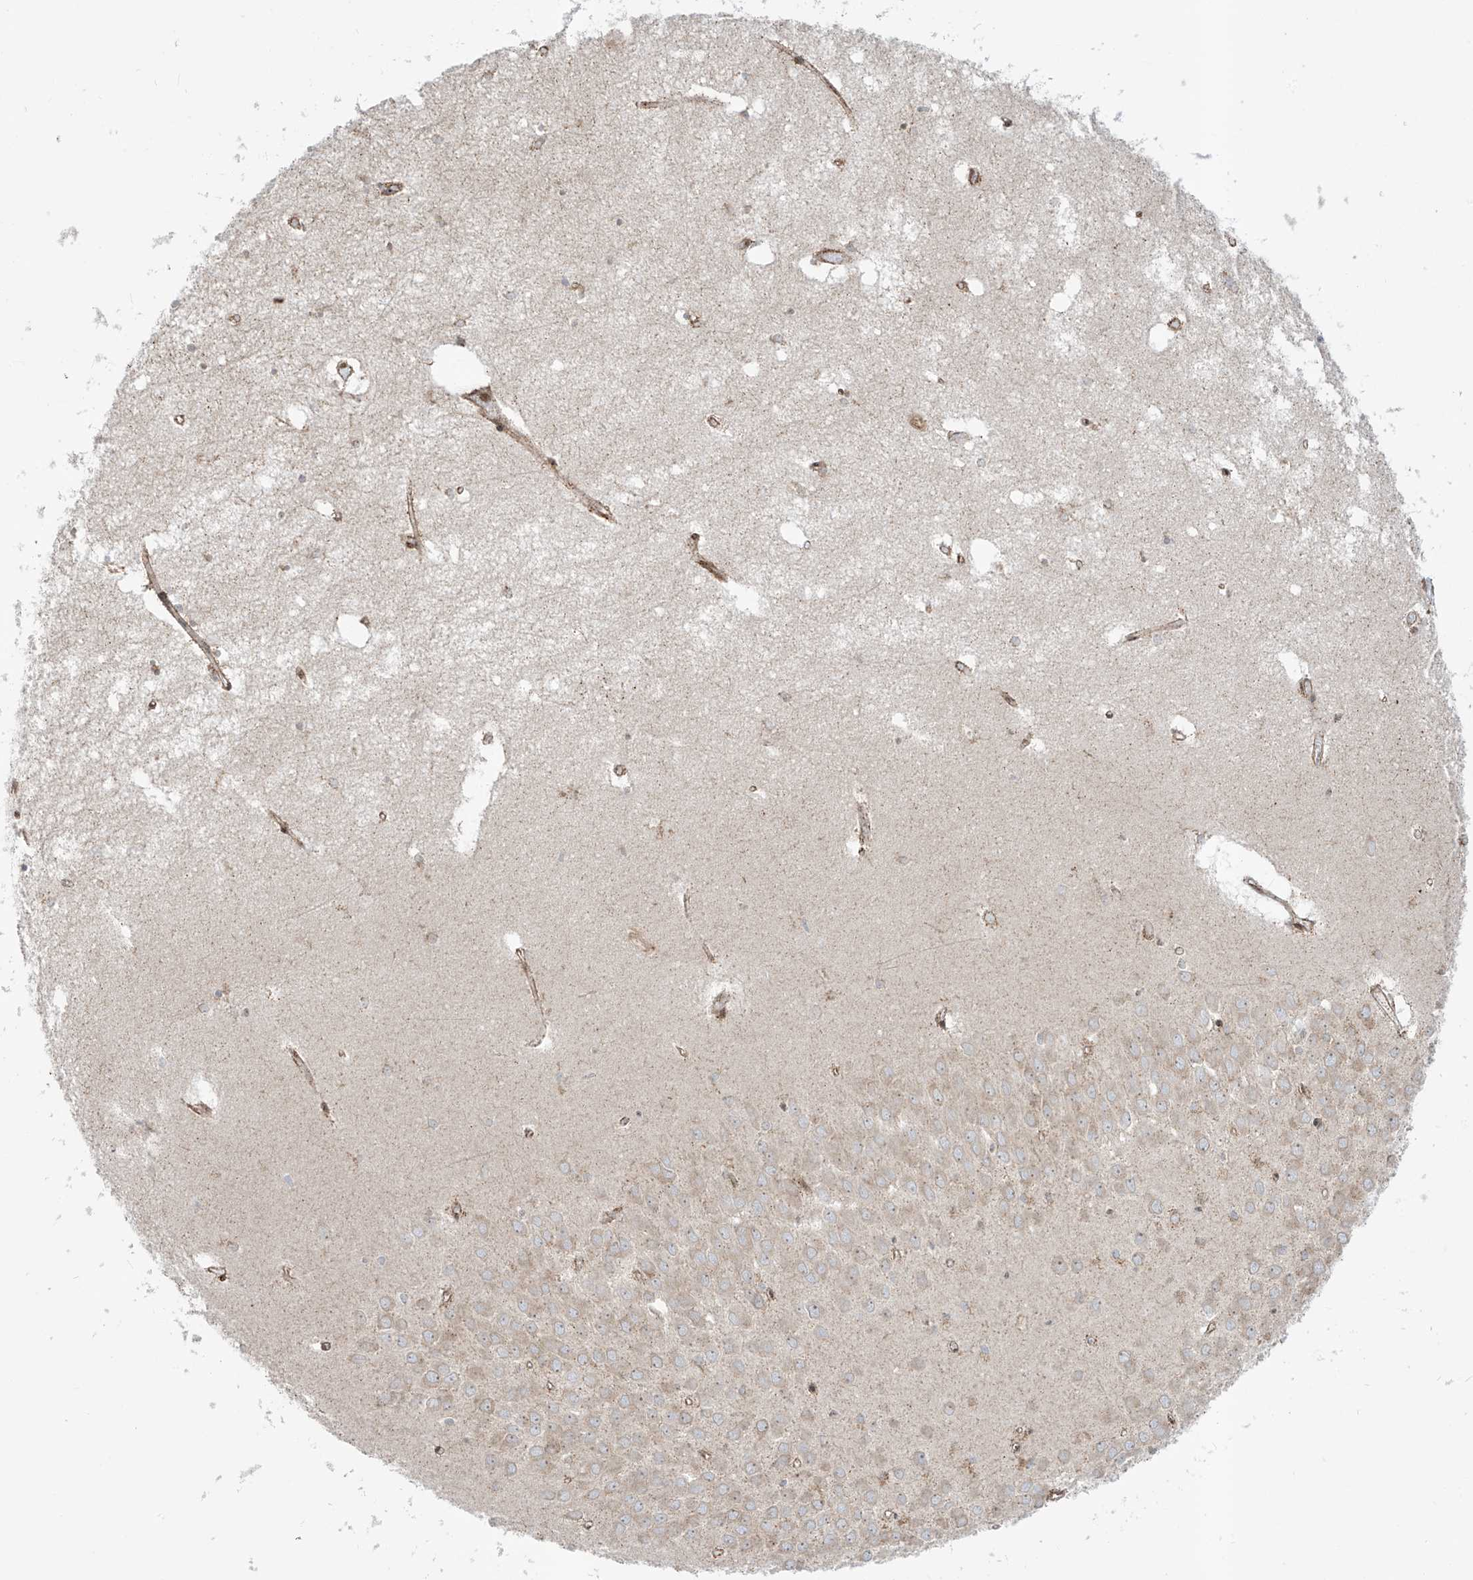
{"staining": {"intensity": "weak", "quantity": "<25%", "location": "cytoplasmic/membranous"}, "tissue": "hippocampus", "cell_type": "Glial cells", "image_type": "normal", "snomed": [{"axis": "morphology", "description": "Normal tissue, NOS"}, {"axis": "topography", "description": "Hippocampus"}], "caption": "IHC image of normal hippocampus stained for a protein (brown), which exhibits no positivity in glial cells.", "gene": "ZBTB8A", "patient": {"sex": "male", "age": 70}}